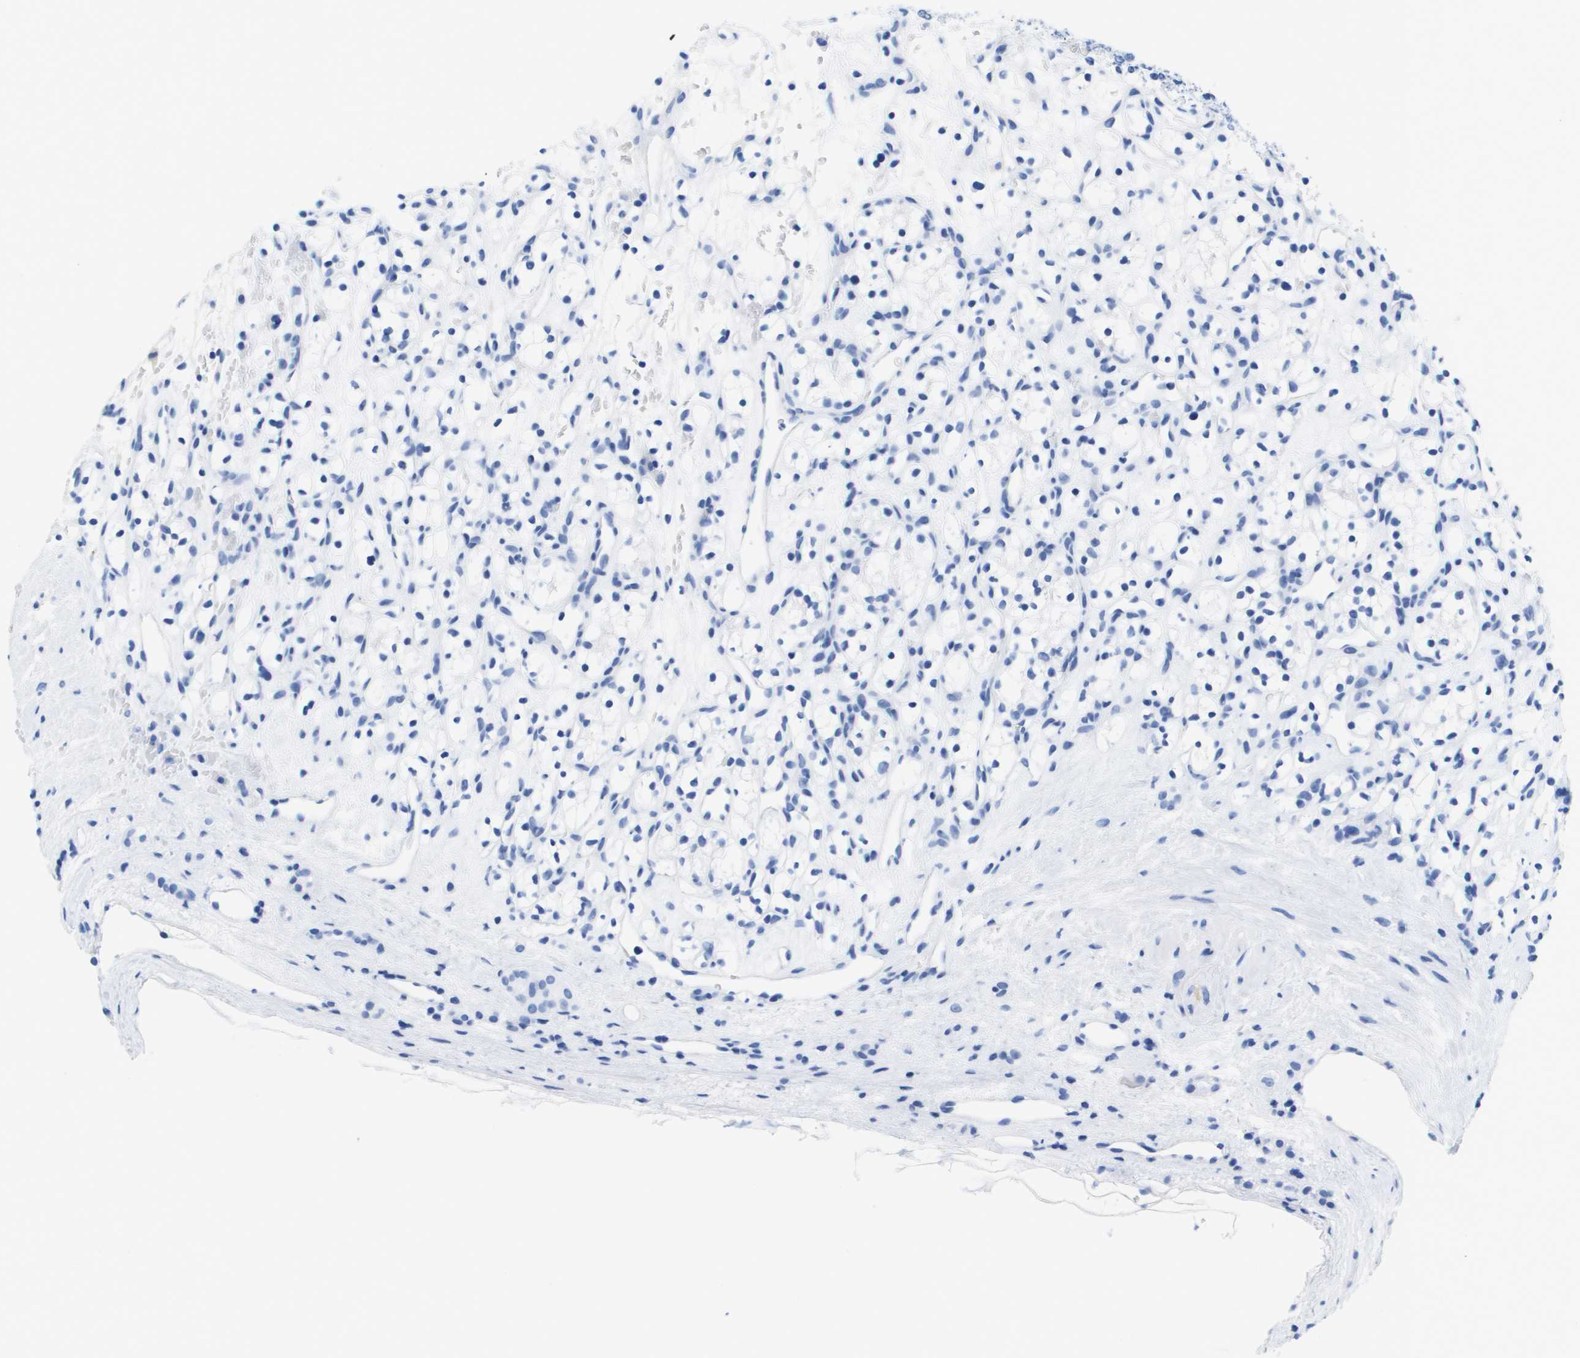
{"staining": {"intensity": "negative", "quantity": "none", "location": "none"}, "tissue": "renal cancer", "cell_type": "Tumor cells", "image_type": "cancer", "snomed": [{"axis": "morphology", "description": "Adenocarcinoma, NOS"}, {"axis": "topography", "description": "Kidney"}], "caption": "Tumor cells are negative for protein expression in human adenocarcinoma (renal).", "gene": "APOA1", "patient": {"sex": "female", "age": 54}}